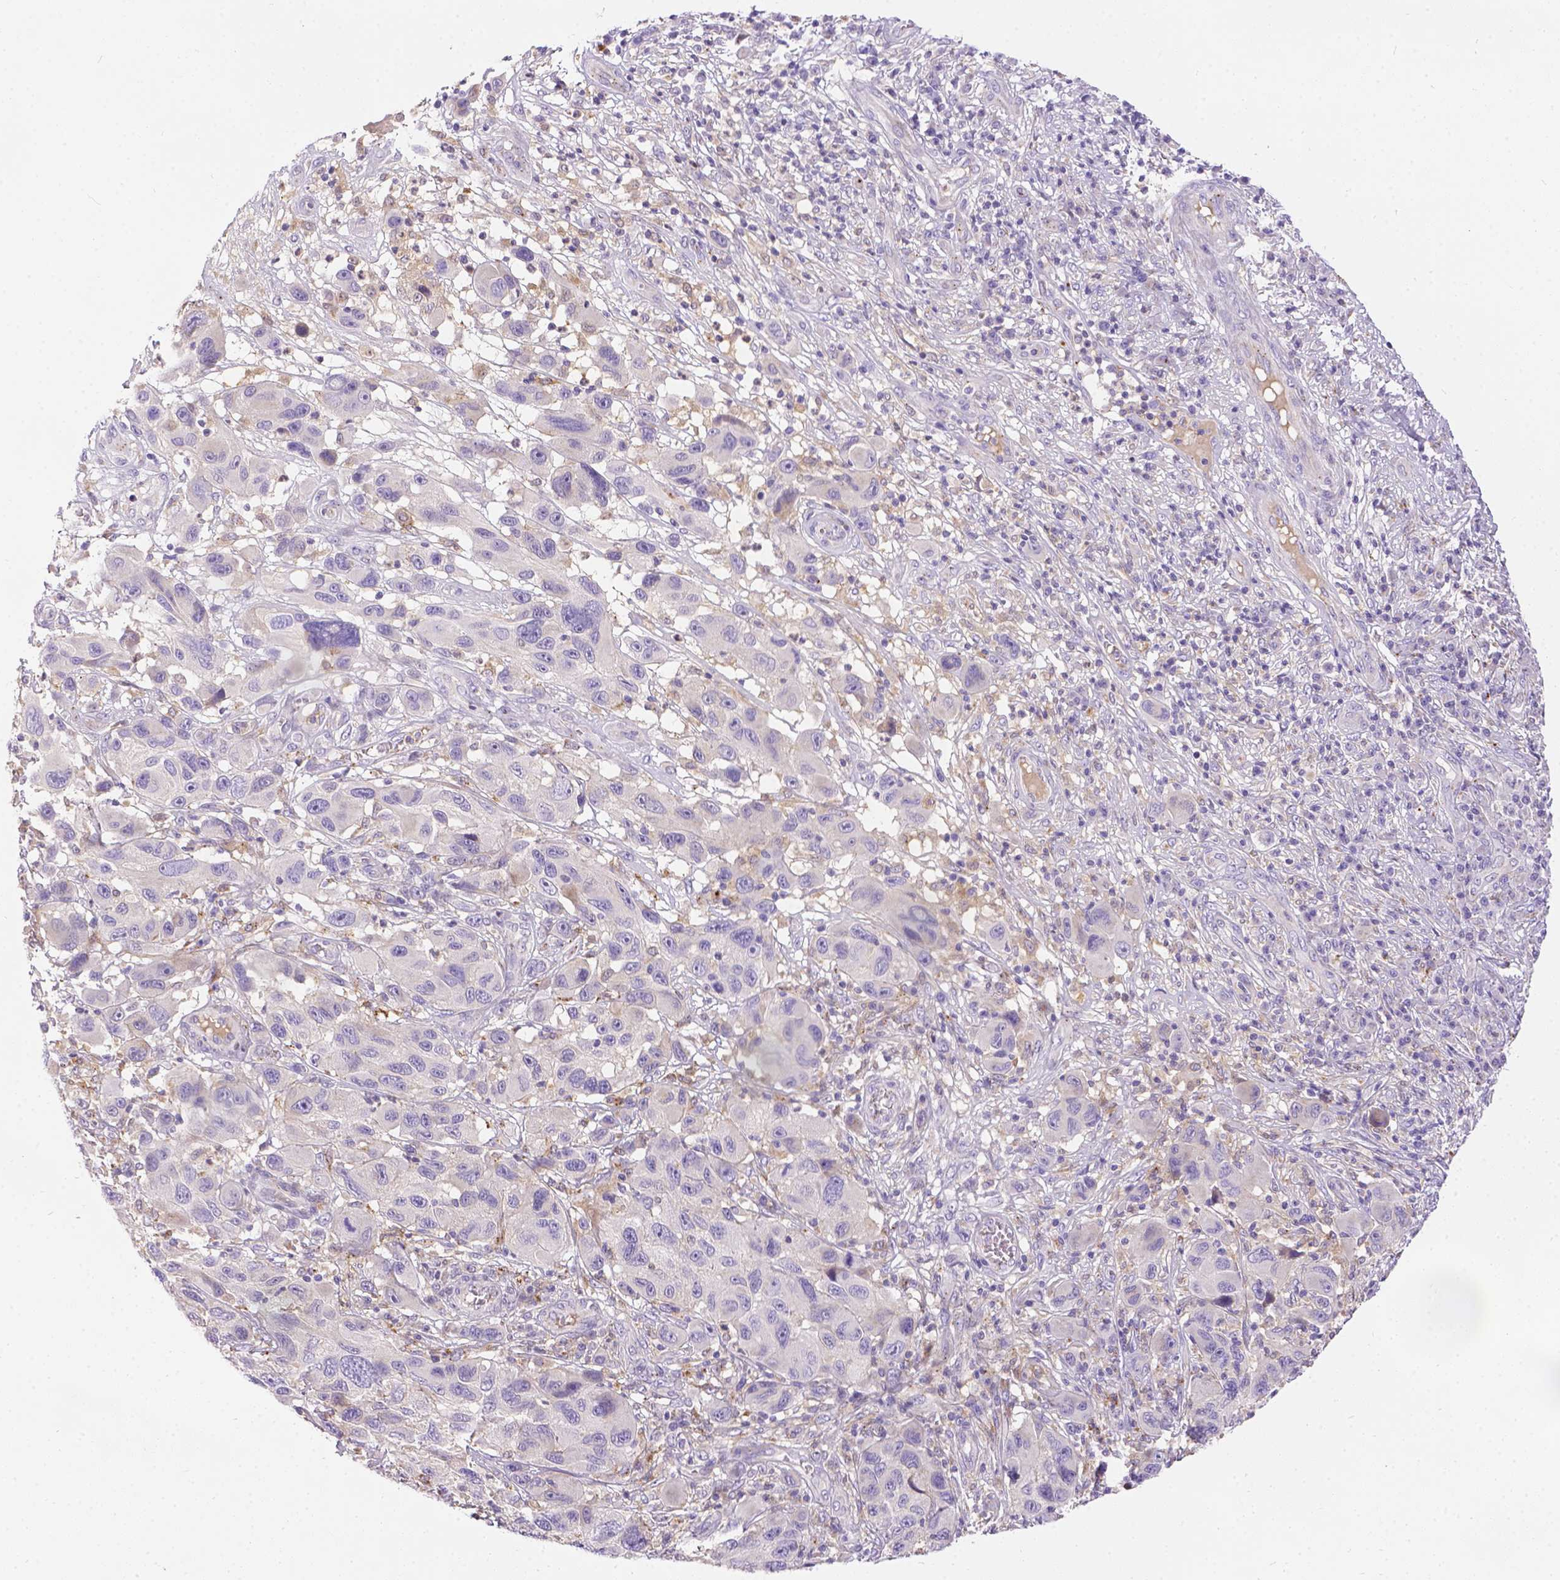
{"staining": {"intensity": "negative", "quantity": "none", "location": "none"}, "tissue": "melanoma", "cell_type": "Tumor cells", "image_type": "cancer", "snomed": [{"axis": "morphology", "description": "Malignant melanoma, NOS"}, {"axis": "topography", "description": "Skin"}], "caption": "Human malignant melanoma stained for a protein using IHC demonstrates no expression in tumor cells.", "gene": "TM4SF18", "patient": {"sex": "male", "age": 53}}